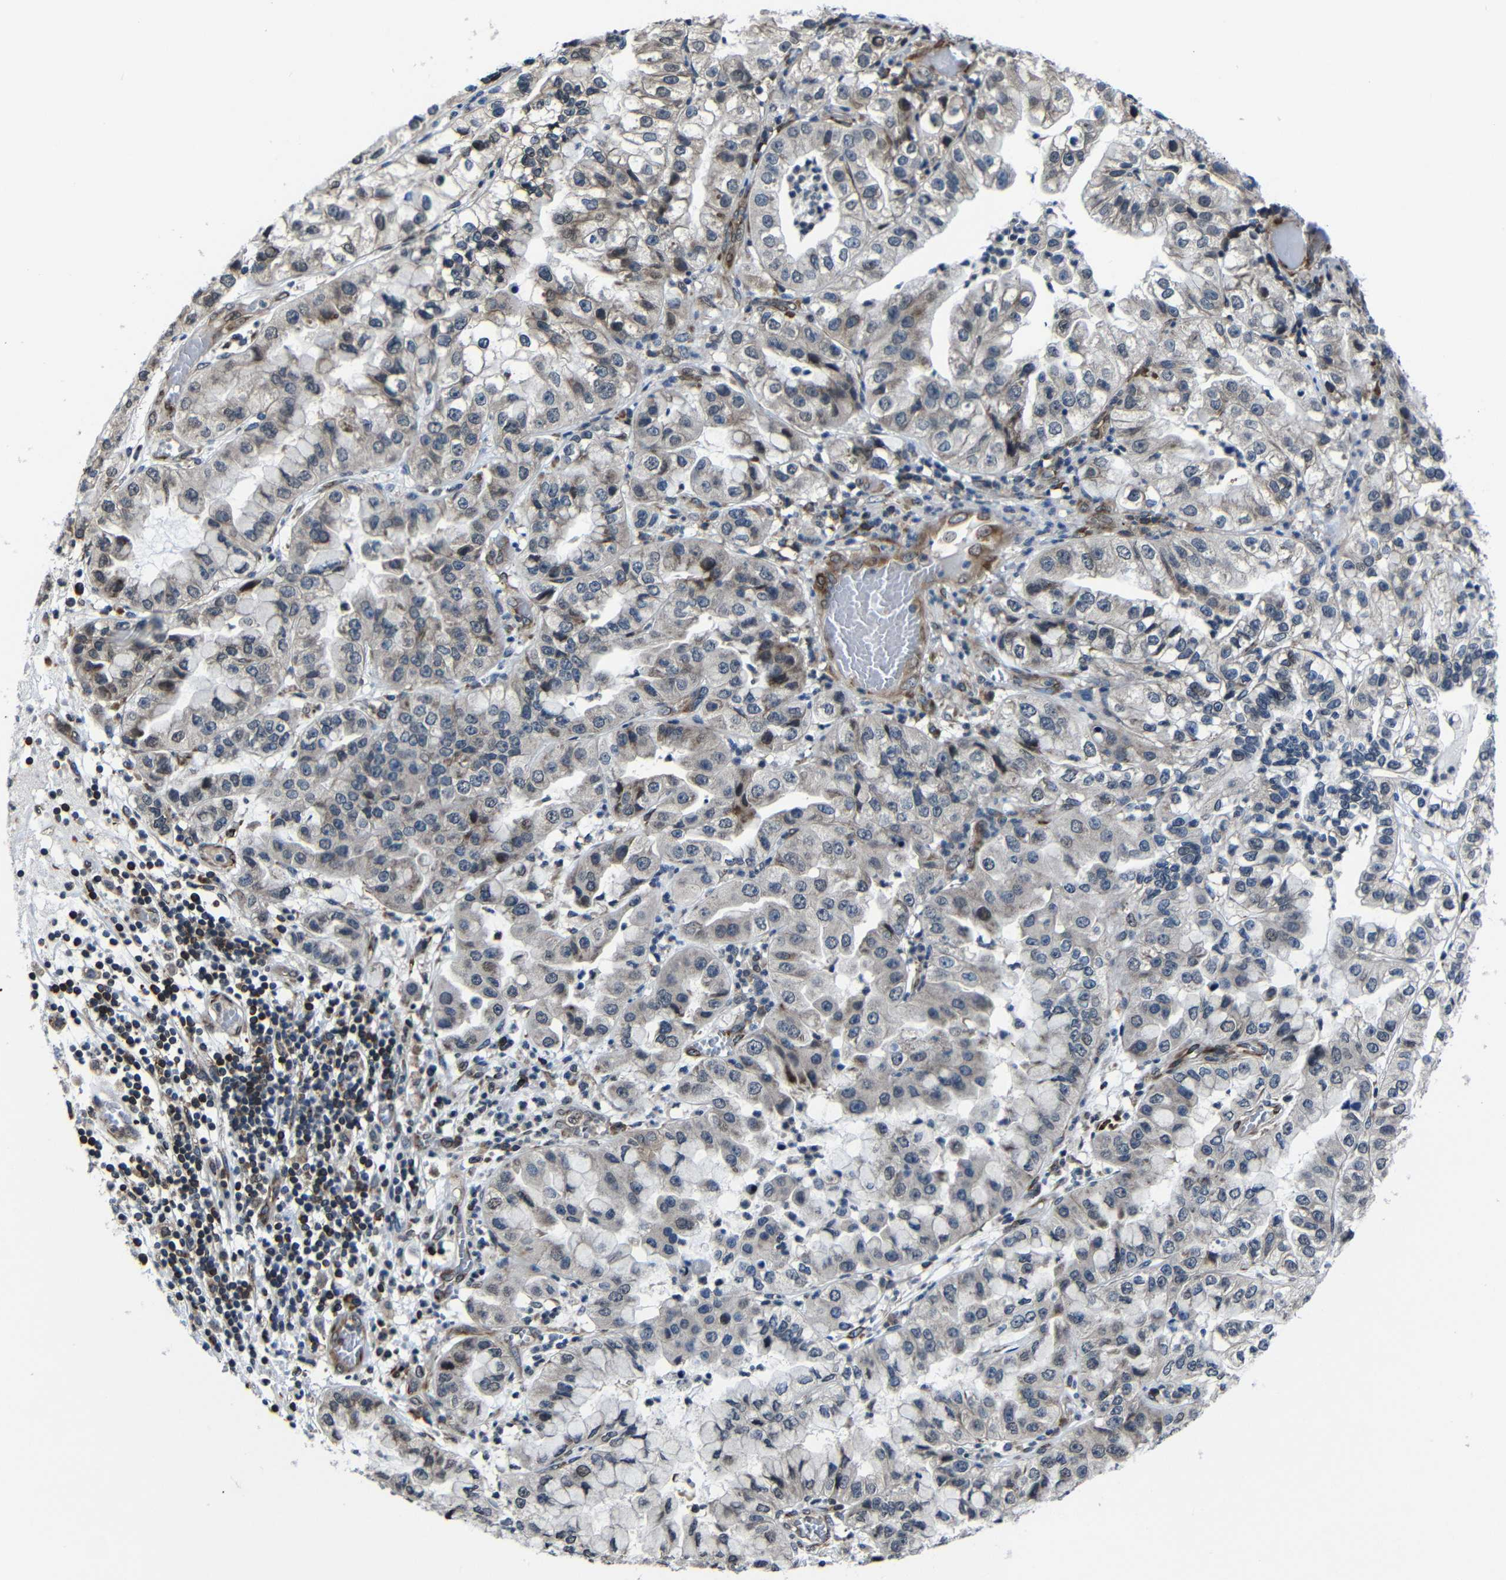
{"staining": {"intensity": "weak", "quantity": ">75%", "location": "cytoplasmic/membranous"}, "tissue": "liver cancer", "cell_type": "Tumor cells", "image_type": "cancer", "snomed": [{"axis": "morphology", "description": "Cholangiocarcinoma"}, {"axis": "topography", "description": "Liver"}], "caption": "A photomicrograph showing weak cytoplasmic/membranous positivity in approximately >75% of tumor cells in cholangiocarcinoma (liver), as visualized by brown immunohistochemical staining.", "gene": "KIAA0513", "patient": {"sex": "female", "age": 79}}